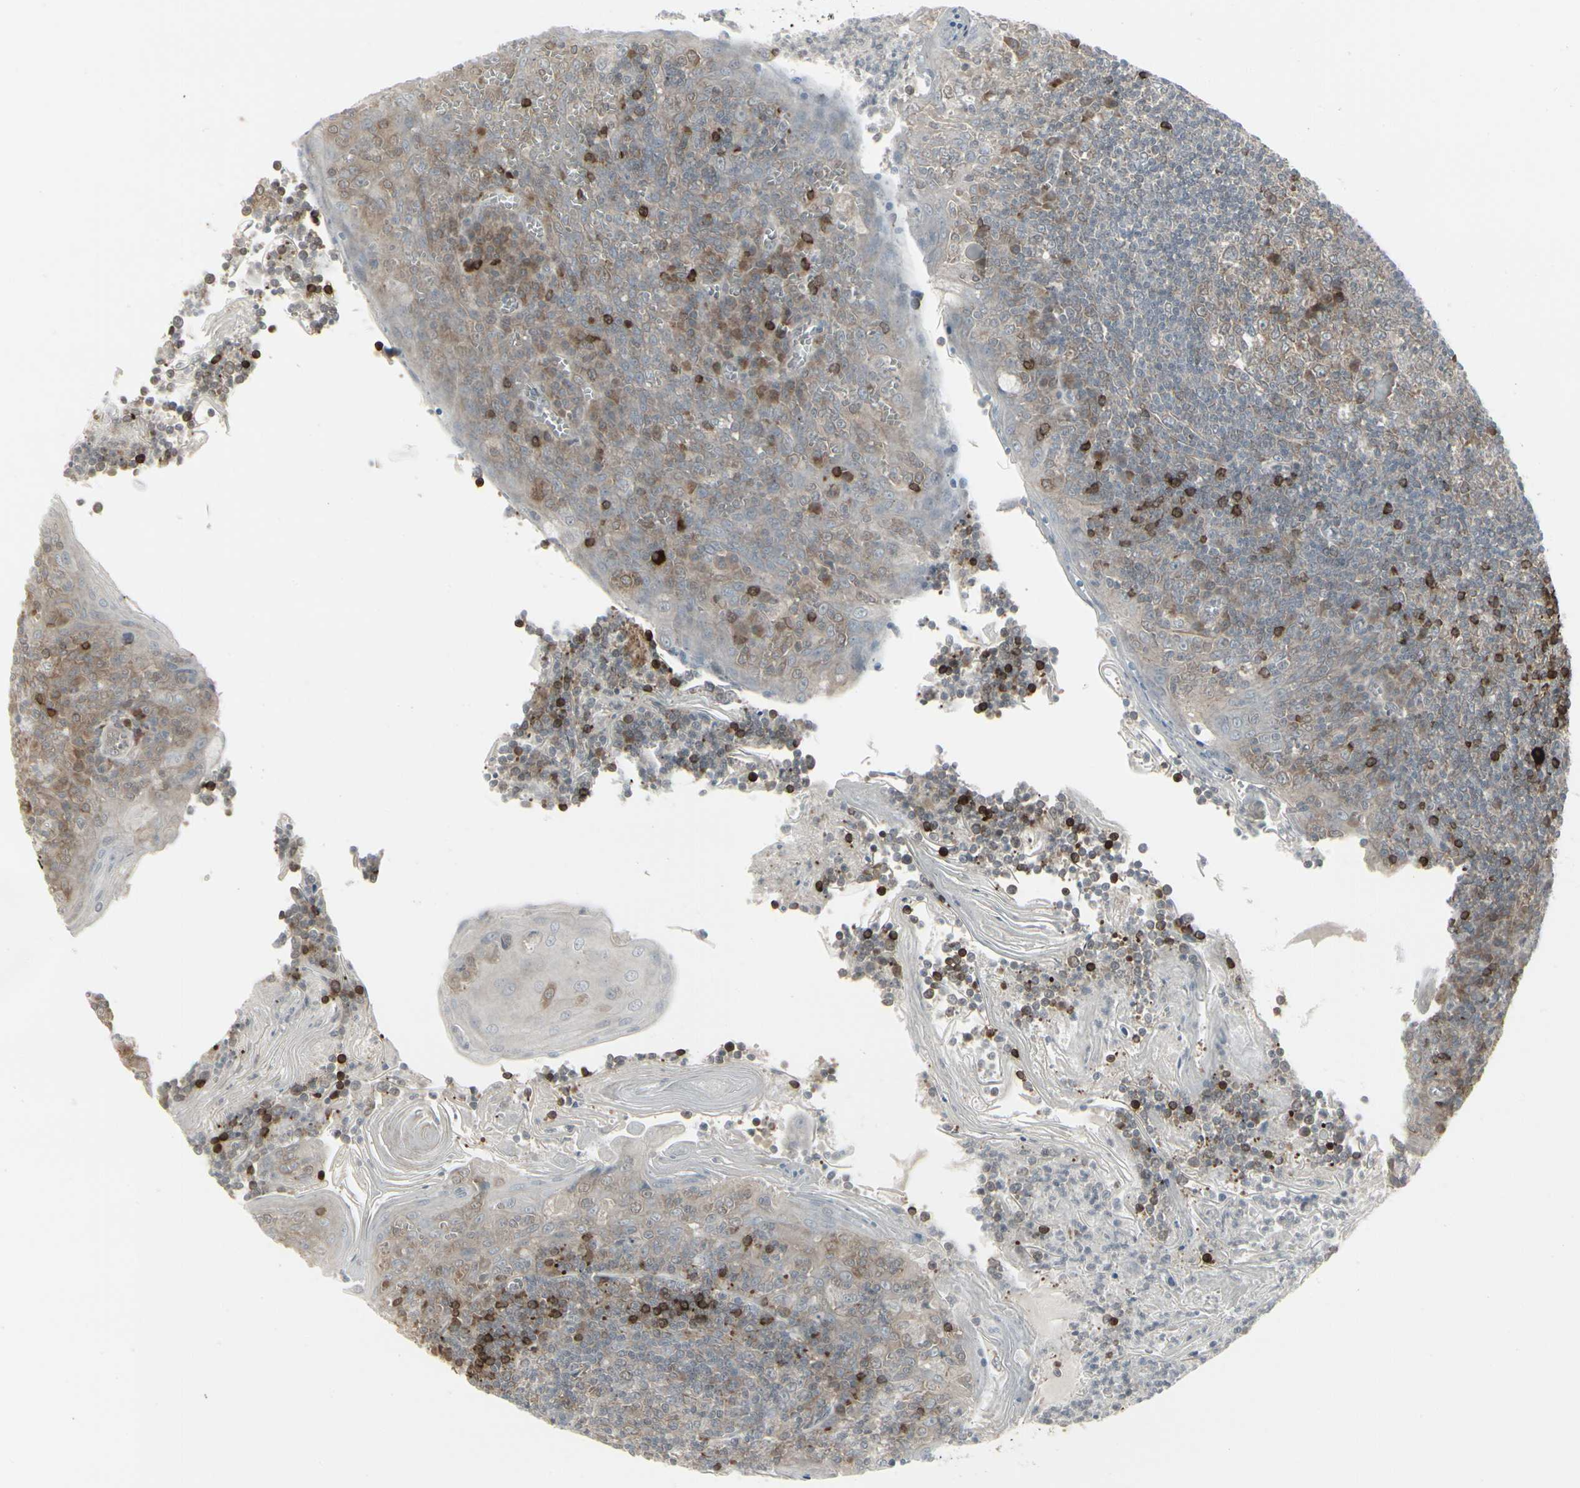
{"staining": {"intensity": "strong", "quantity": "<25%", "location": "cytoplasmic/membranous"}, "tissue": "tonsil", "cell_type": "Germinal center cells", "image_type": "normal", "snomed": [{"axis": "morphology", "description": "Normal tissue, NOS"}, {"axis": "topography", "description": "Tonsil"}], "caption": "Immunohistochemistry of unremarkable tonsil displays medium levels of strong cytoplasmic/membranous staining in approximately <25% of germinal center cells.", "gene": "IGFBP6", "patient": {"sex": "male", "age": 31}}